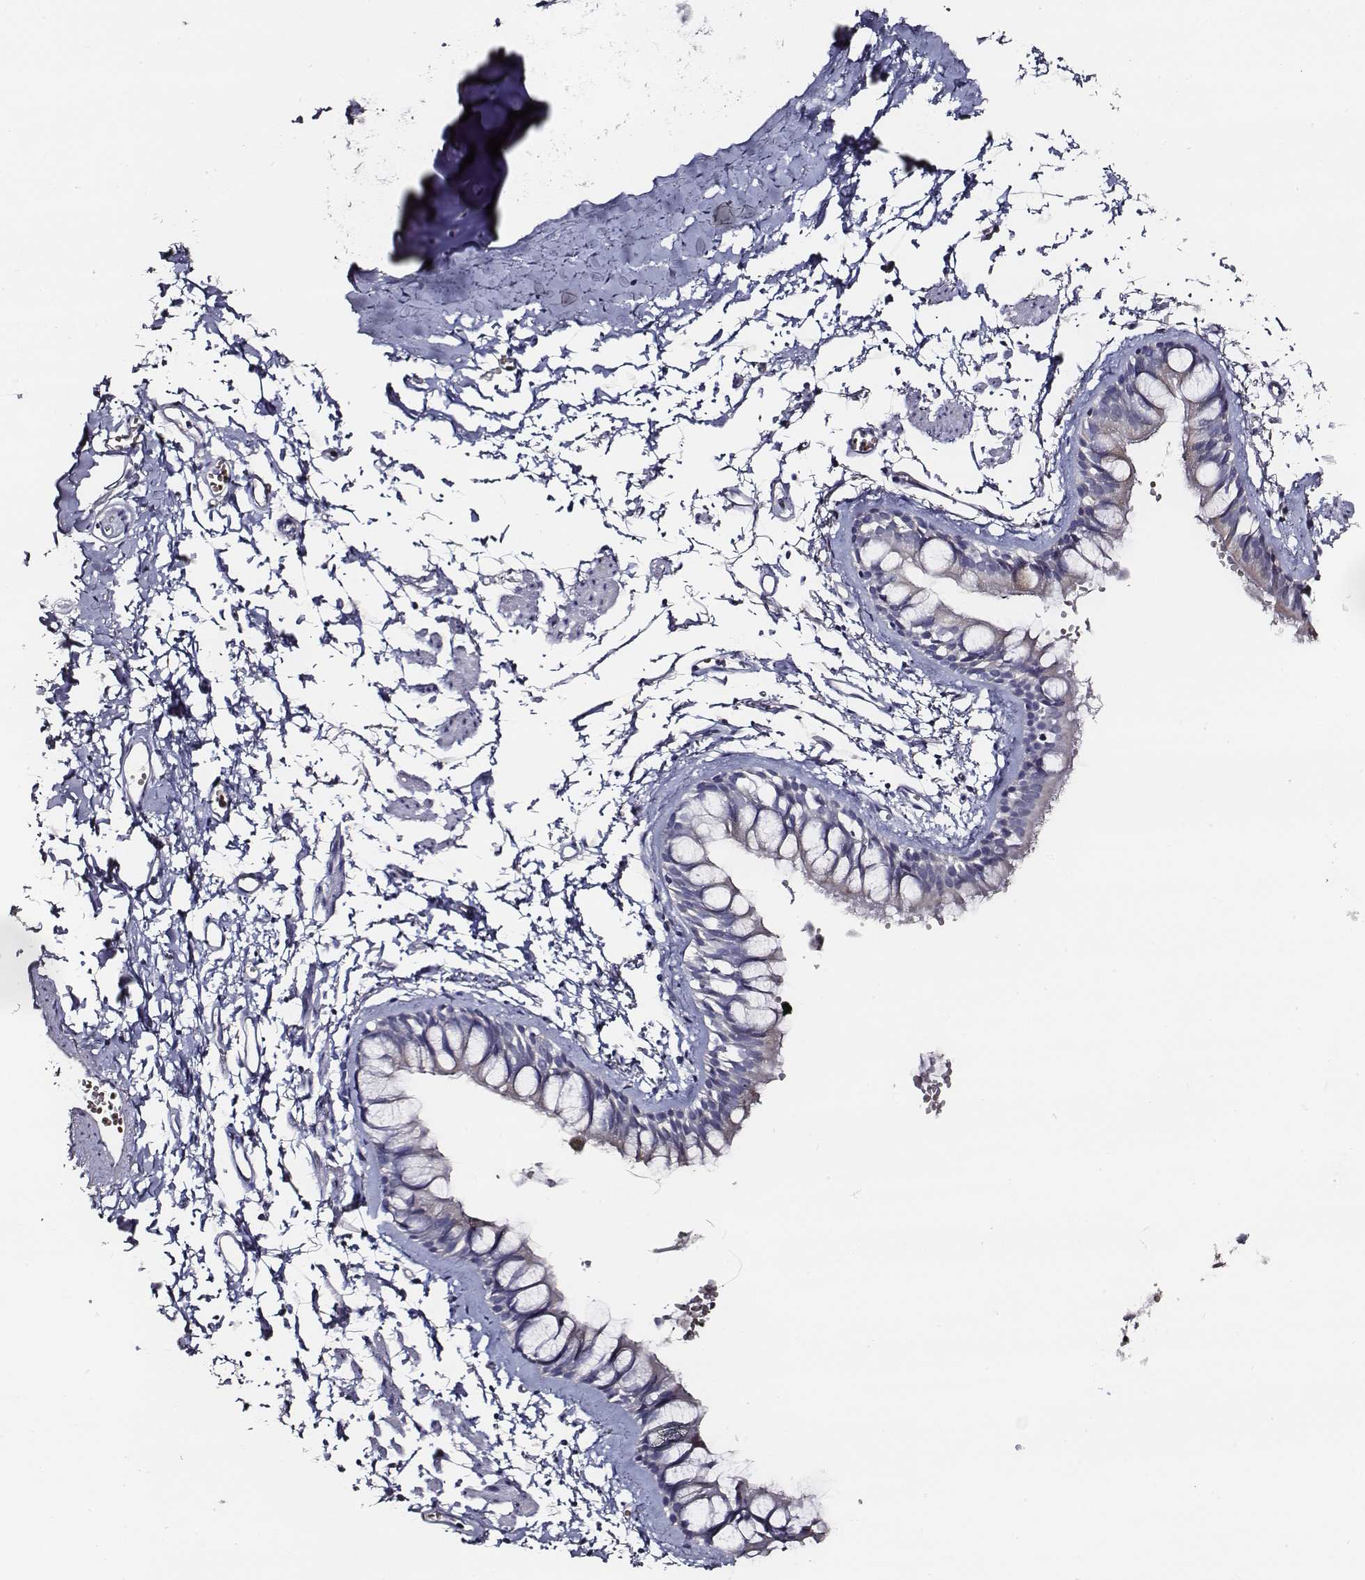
{"staining": {"intensity": "negative", "quantity": "none", "location": "none"}, "tissue": "bronchus", "cell_type": "Respiratory epithelial cells", "image_type": "normal", "snomed": [{"axis": "morphology", "description": "Normal tissue, NOS"}, {"axis": "topography", "description": "Cartilage tissue"}, {"axis": "topography", "description": "Bronchus"}], "caption": "Immunohistochemistry (IHC) photomicrograph of unremarkable bronchus: human bronchus stained with DAB displays no significant protein staining in respiratory epithelial cells. (Immunohistochemistry (IHC), brightfield microscopy, high magnification).", "gene": "AADAT", "patient": {"sex": "female", "age": 59}}